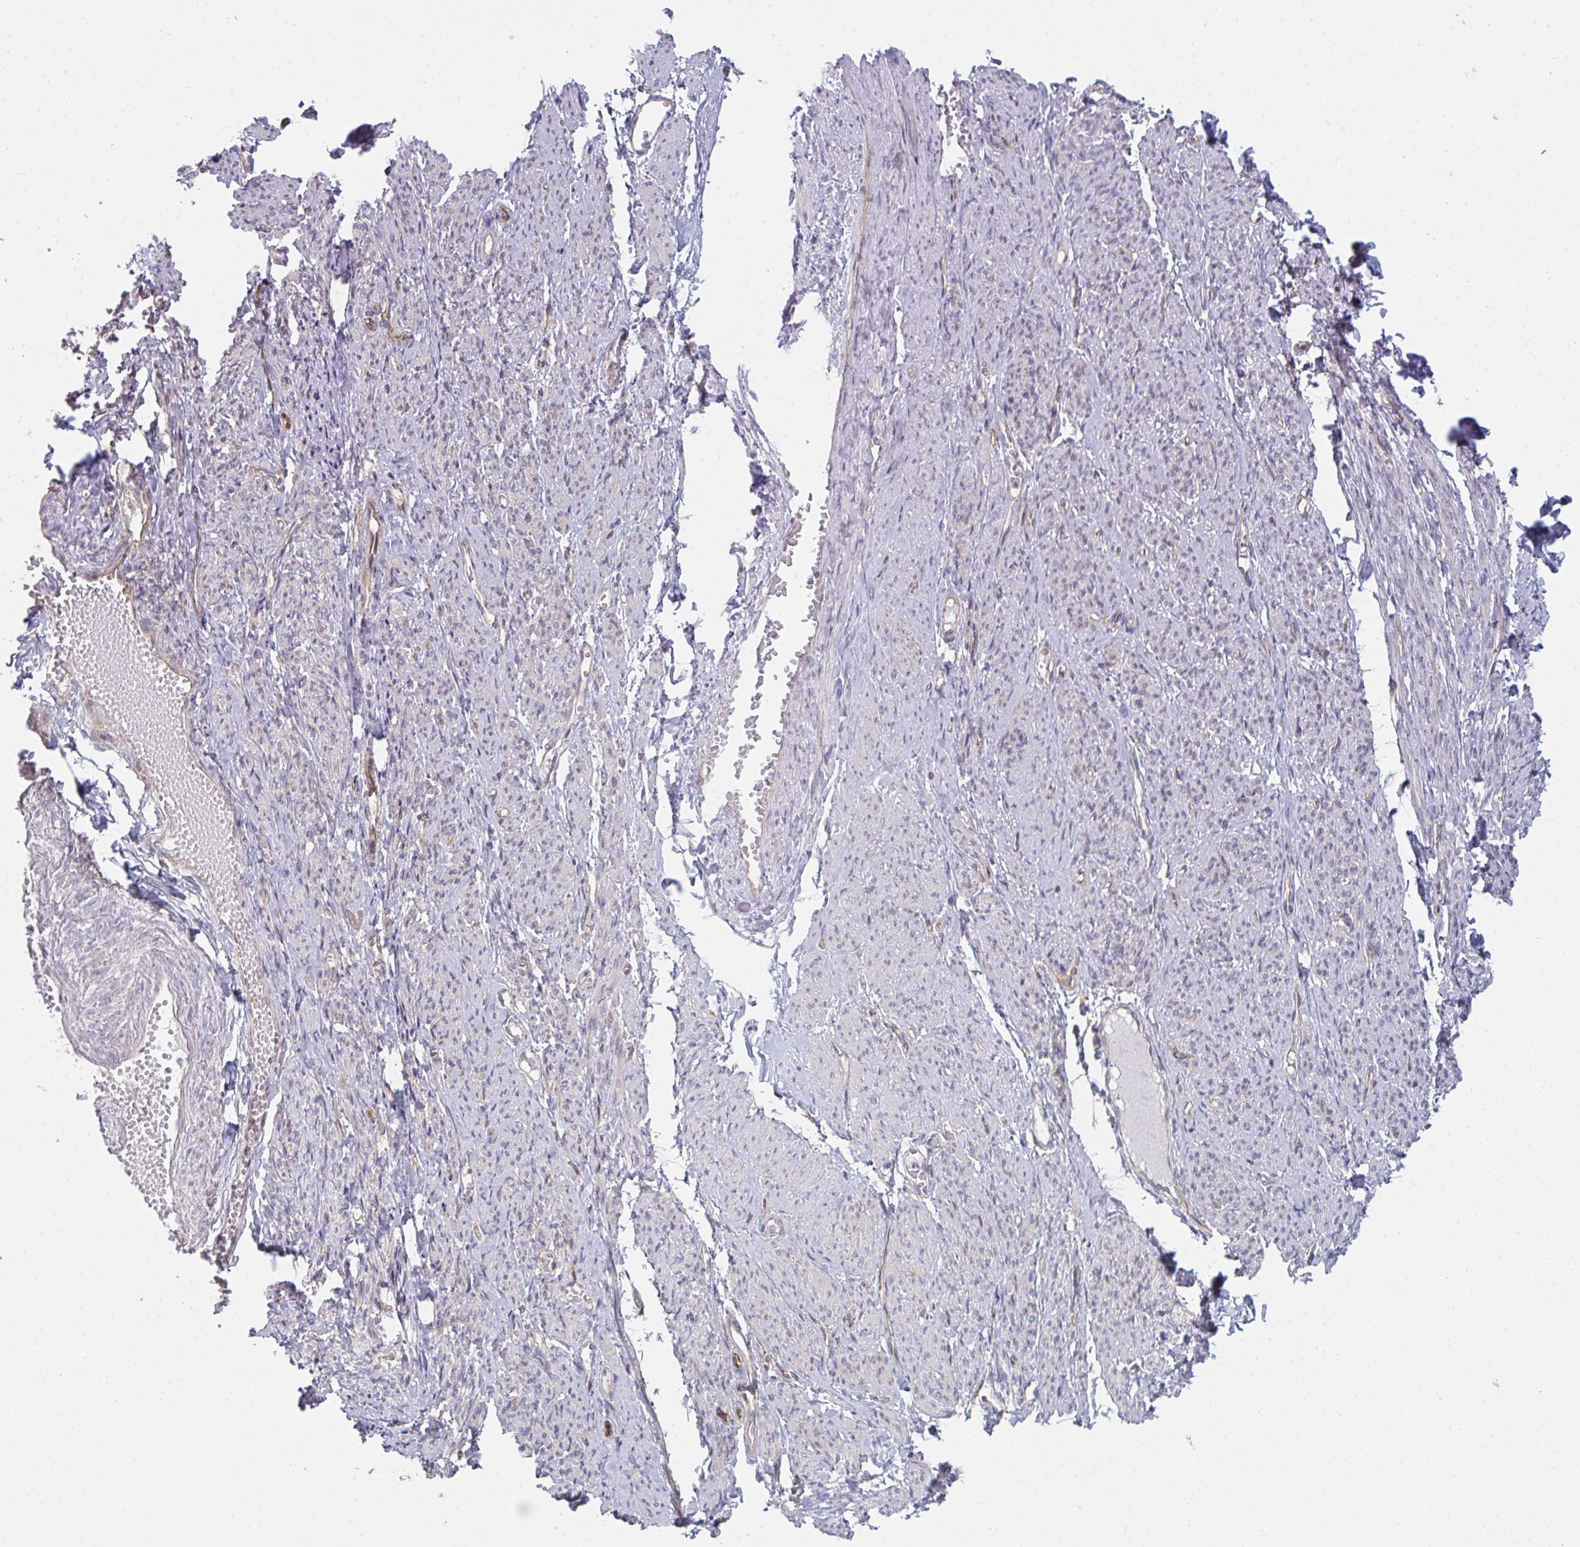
{"staining": {"intensity": "weak", "quantity": "<25%", "location": "cytoplasmic/membranous"}, "tissue": "smooth muscle", "cell_type": "Smooth muscle cells", "image_type": "normal", "snomed": [{"axis": "morphology", "description": "Normal tissue, NOS"}, {"axis": "topography", "description": "Smooth muscle"}], "caption": "A histopathology image of smooth muscle stained for a protein displays no brown staining in smooth muscle cells. (Immunohistochemistry, brightfield microscopy, high magnification).", "gene": "CASP9", "patient": {"sex": "female", "age": 65}}